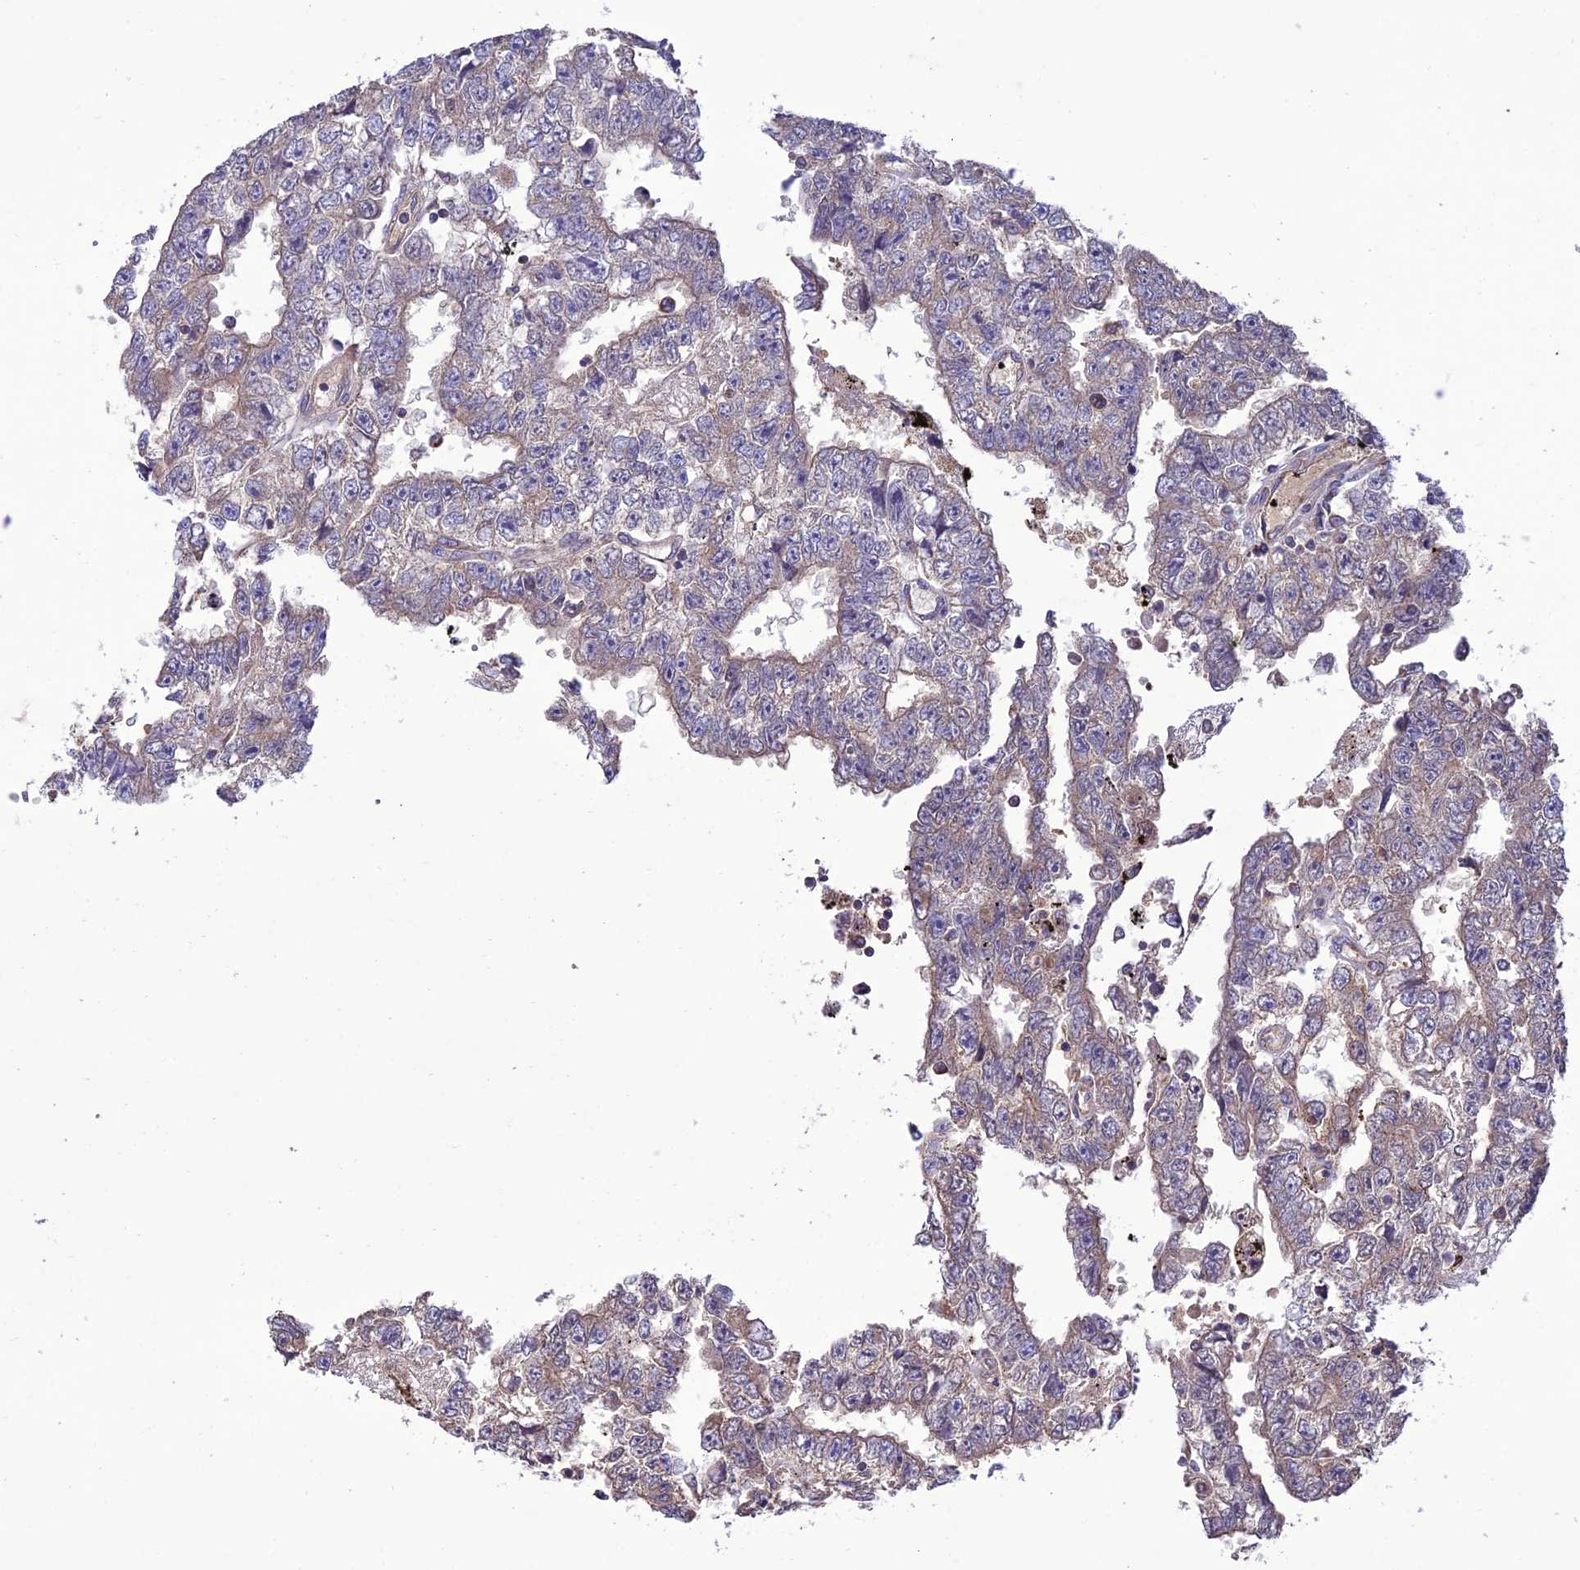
{"staining": {"intensity": "moderate", "quantity": "<25%", "location": "cytoplasmic/membranous"}, "tissue": "testis cancer", "cell_type": "Tumor cells", "image_type": "cancer", "snomed": [{"axis": "morphology", "description": "Carcinoma, Embryonal, NOS"}, {"axis": "topography", "description": "Testis"}], "caption": "High-power microscopy captured an immunohistochemistry (IHC) micrograph of testis cancer, revealing moderate cytoplasmic/membranous staining in approximately <25% of tumor cells.", "gene": "NDUFAF1", "patient": {"sex": "male", "age": 25}}